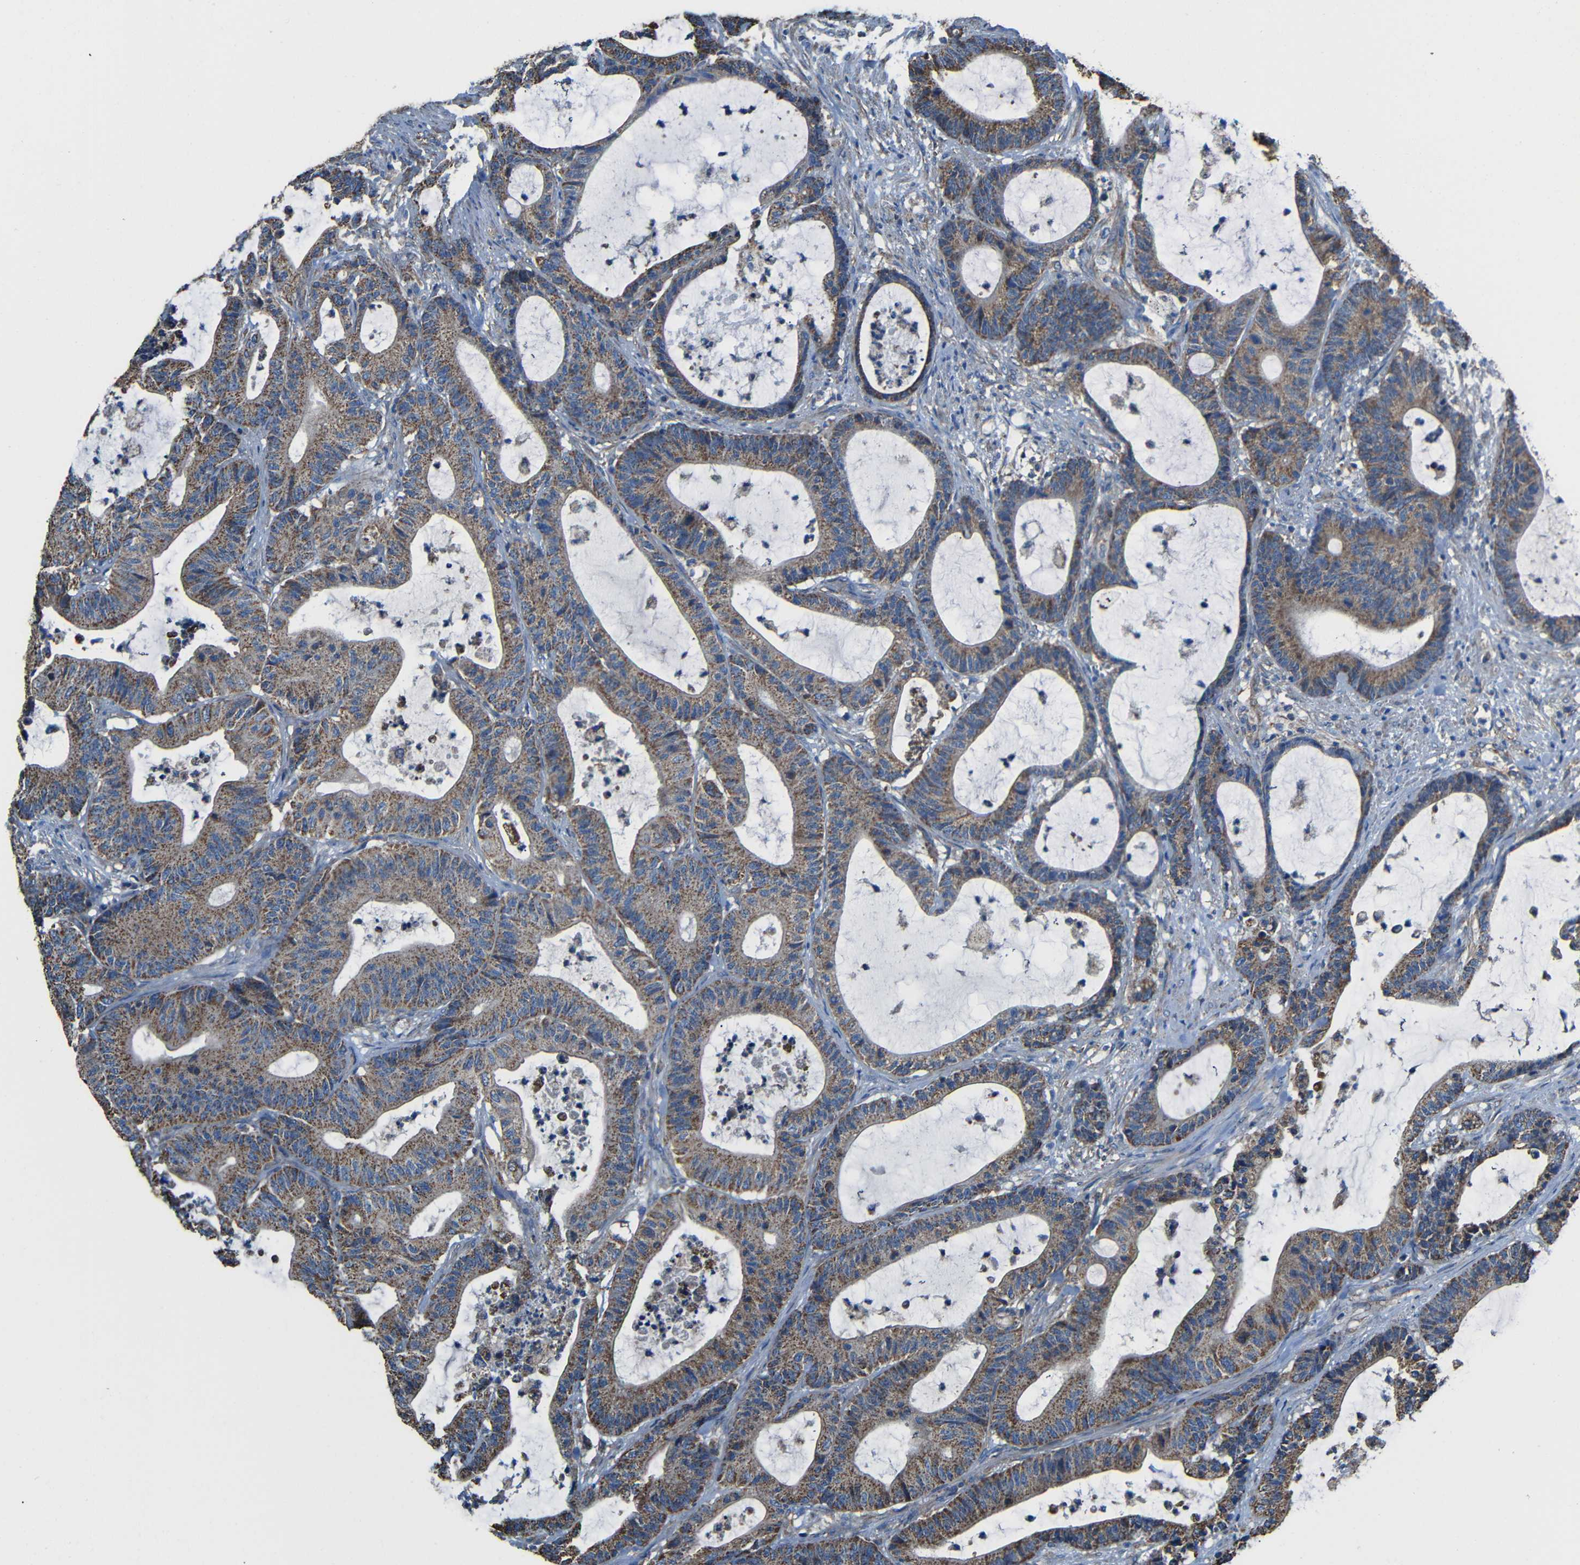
{"staining": {"intensity": "moderate", "quantity": ">75%", "location": "cytoplasmic/membranous"}, "tissue": "colorectal cancer", "cell_type": "Tumor cells", "image_type": "cancer", "snomed": [{"axis": "morphology", "description": "Adenocarcinoma, NOS"}, {"axis": "topography", "description": "Colon"}], "caption": "Immunohistochemical staining of human colorectal cancer demonstrates medium levels of moderate cytoplasmic/membranous protein staining in about >75% of tumor cells.", "gene": "INTS6L", "patient": {"sex": "female", "age": 84}}